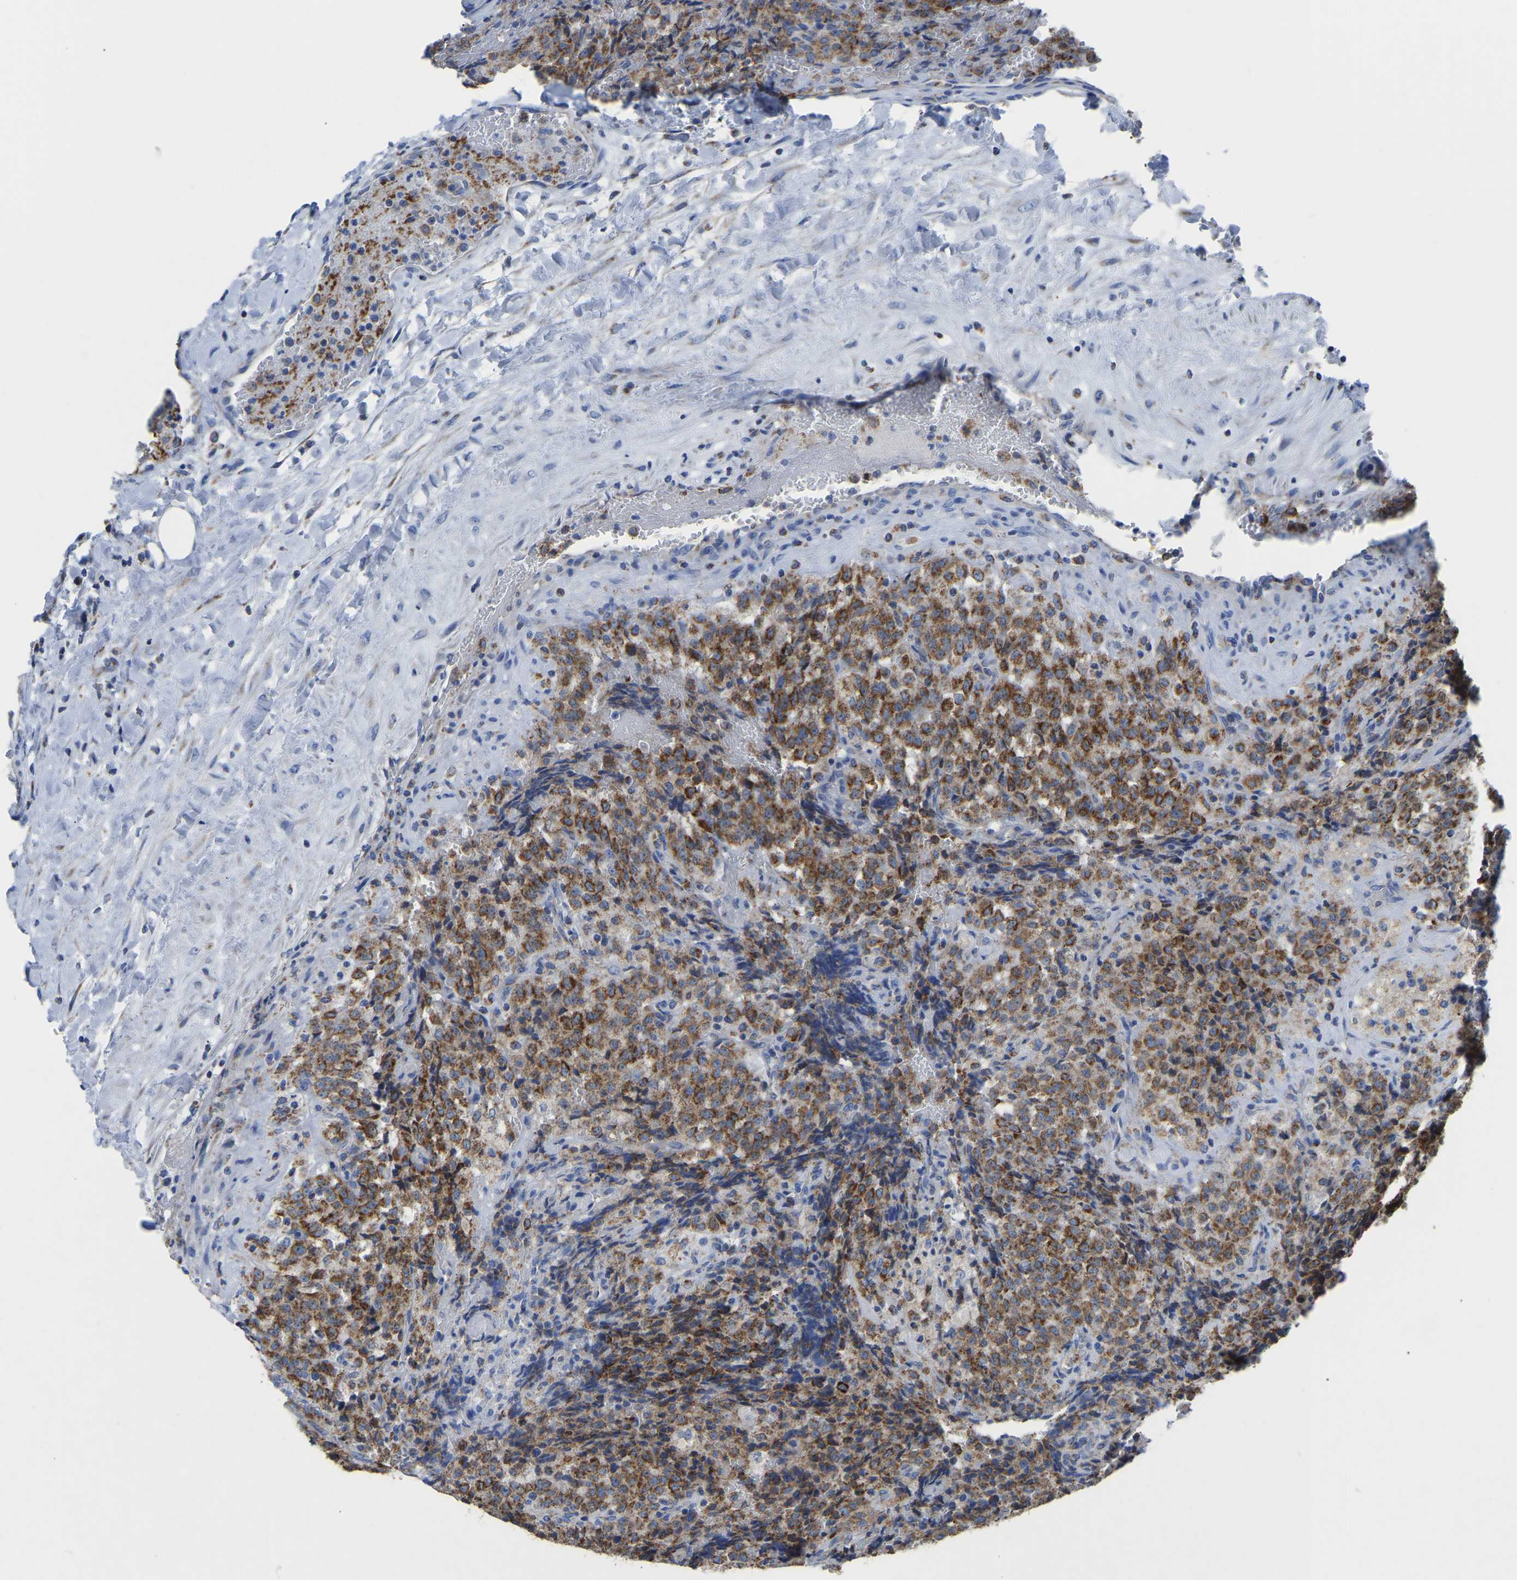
{"staining": {"intensity": "moderate", "quantity": ">75%", "location": "cytoplasmic/membranous"}, "tissue": "testis cancer", "cell_type": "Tumor cells", "image_type": "cancer", "snomed": [{"axis": "morphology", "description": "Seminoma, NOS"}, {"axis": "topography", "description": "Testis"}], "caption": "Testis seminoma tissue reveals moderate cytoplasmic/membranous expression in approximately >75% of tumor cells, visualized by immunohistochemistry. The staining is performed using DAB brown chromogen to label protein expression. The nuclei are counter-stained blue using hematoxylin.", "gene": "ETFA", "patient": {"sex": "male", "age": 59}}